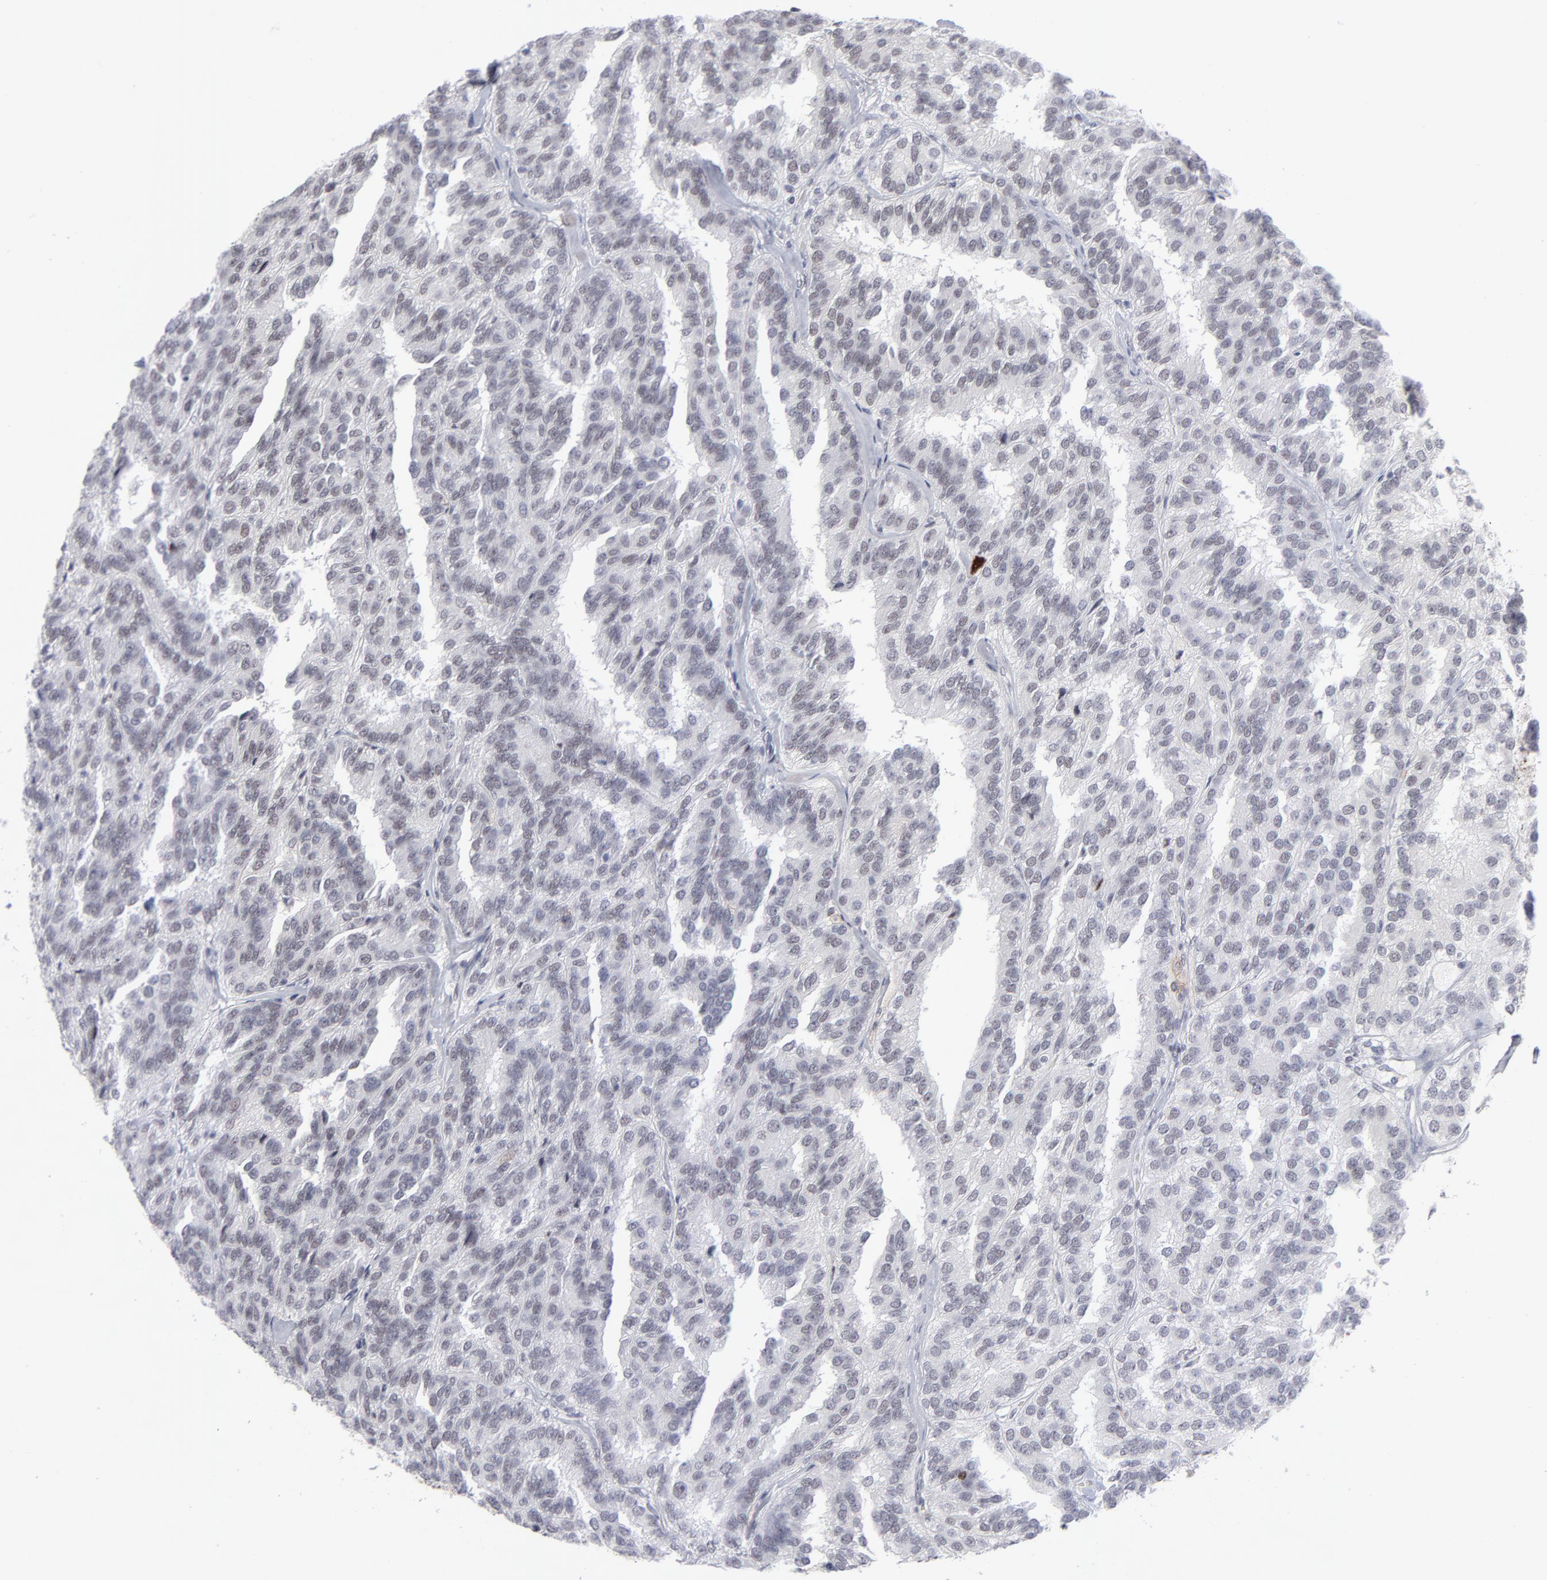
{"staining": {"intensity": "negative", "quantity": "none", "location": "none"}, "tissue": "renal cancer", "cell_type": "Tumor cells", "image_type": "cancer", "snomed": [{"axis": "morphology", "description": "Adenocarcinoma, NOS"}, {"axis": "topography", "description": "Kidney"}], "caption": "There is no significant positivity in tumor cells of renal cancer.", "gene": "CCR2", "patient": {"sex": "male", "age": 46}}